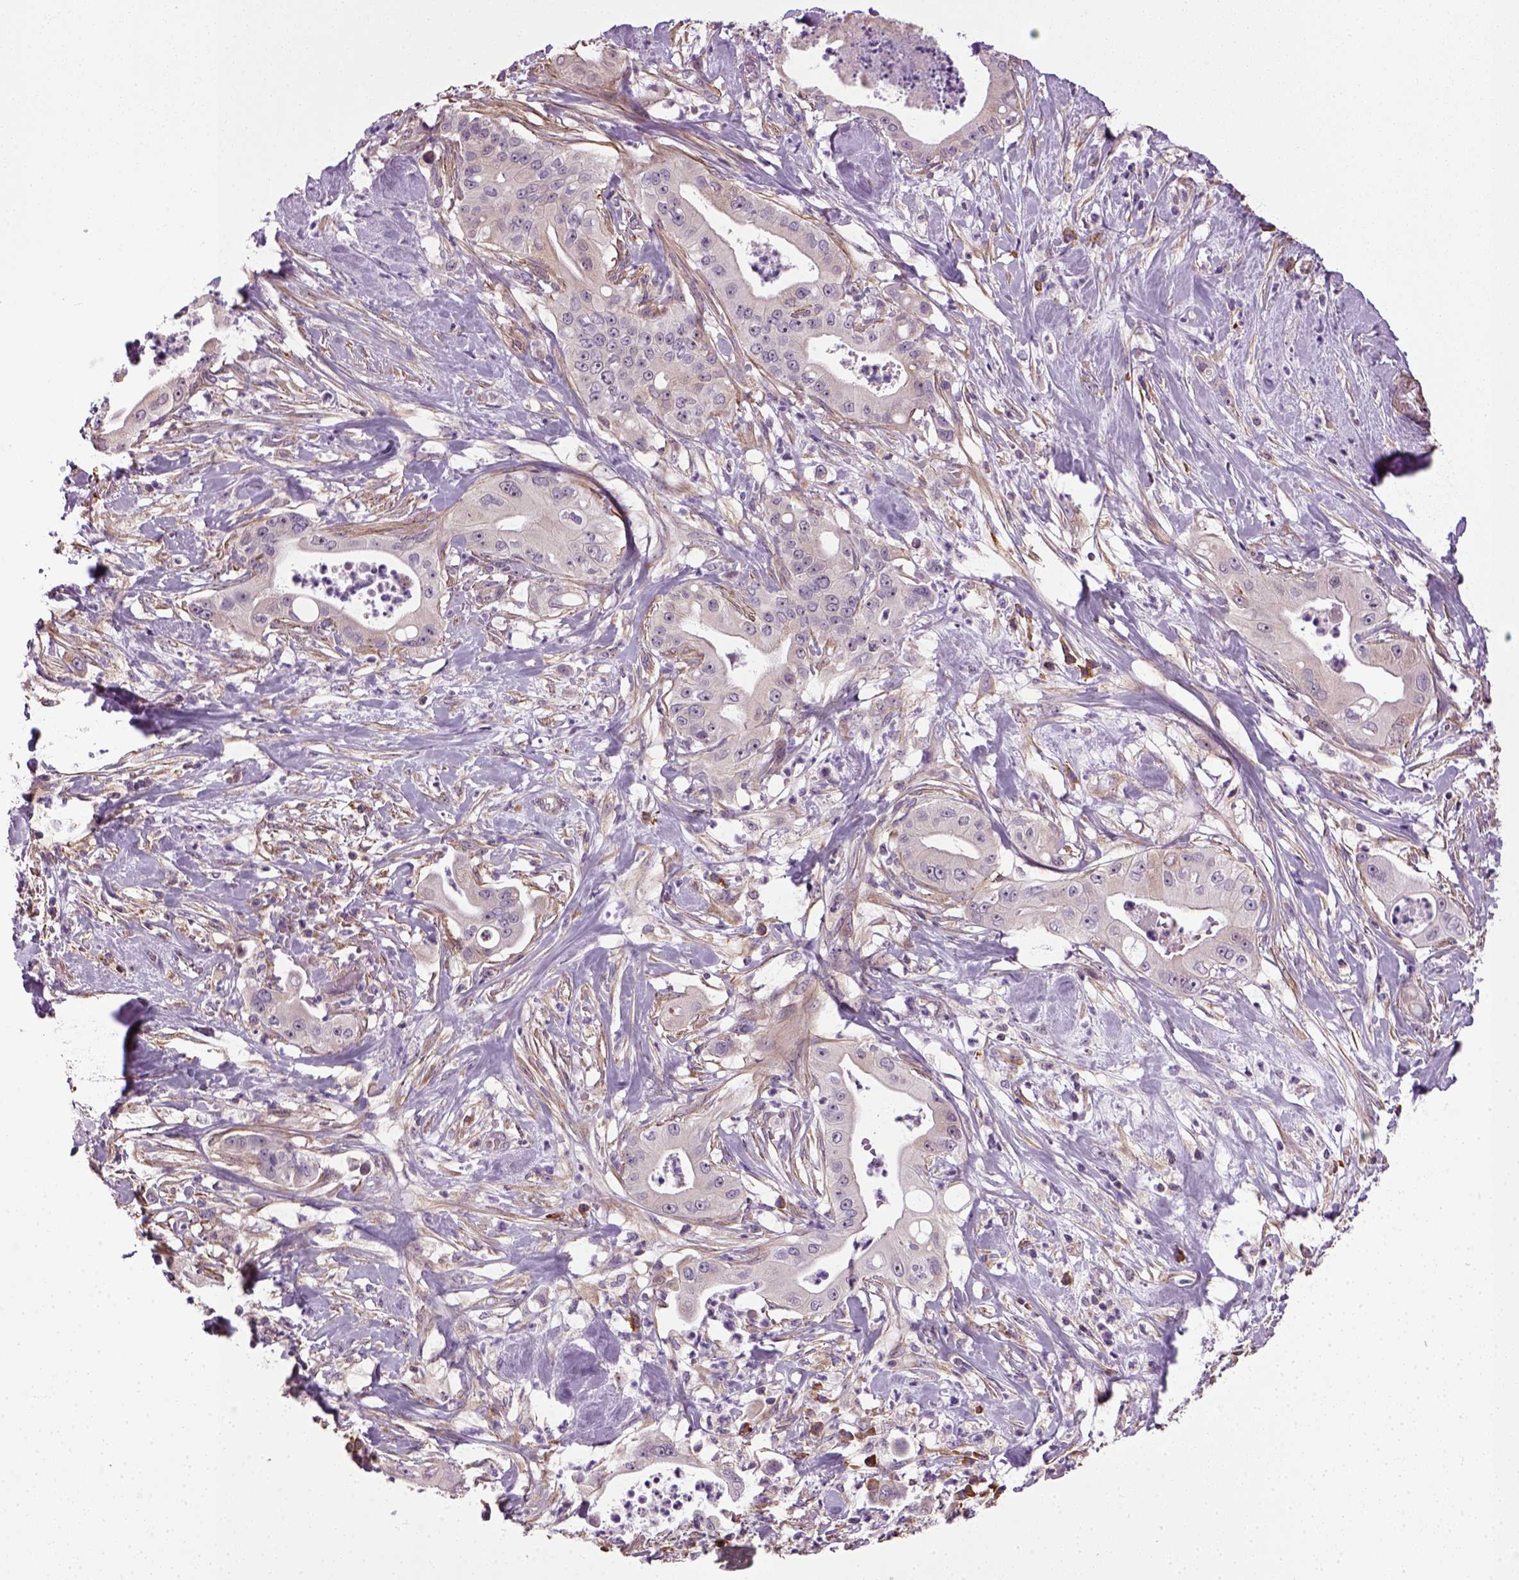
{"staining": {"intensity": "negative", "quantity": "none", "location": "none"}, "tissue": "pancreatic cancer", "cell_type": "Tumor cells", "image_type": "cancer", "snomed": [{"axis": "morphology", "description": "Adenocarcinoma, NOS"}, {"axis": "topography", "description": "Pancreas"}], "caption": "Tumor cells show no significant expression in pancreatic cancer.", "gene": "TPRG1", "patient": {"sex": "male", "age": 71}}